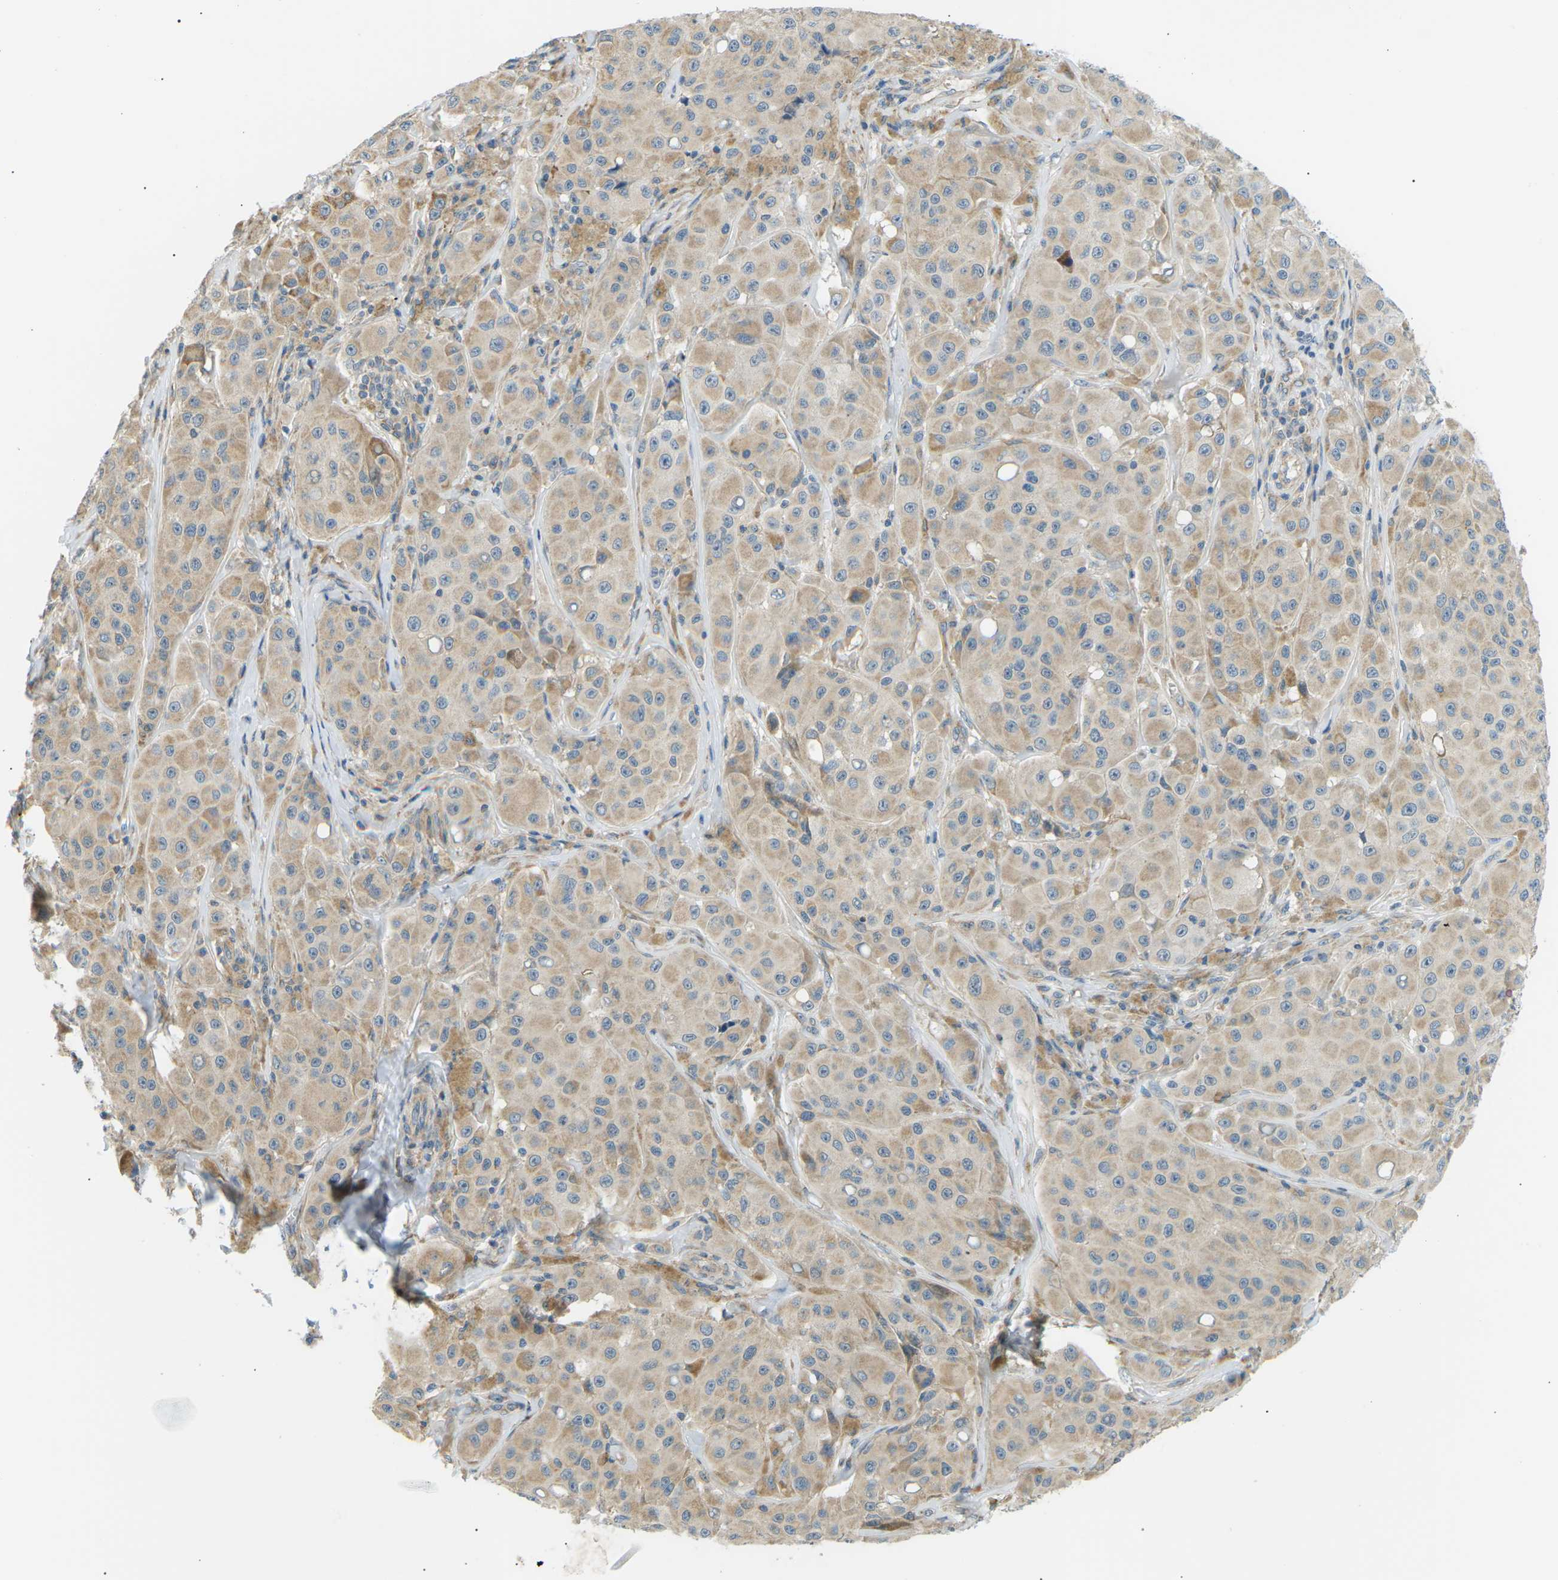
{"staining": {"intensity": "moderate", "quantity": ">75%", "location": "cytoplasmic/membranous"}, "tissue": "melanoma", "cell_type": "Tumor cells", "image_type": "cancer", "snomed": [{"axis": "morphology", "description": "Malignant melanoma, NOS"}, {"axis": "topography", "description": "Skin"}], "caption": "Protein staining of malignant melanoma tissue demonstrates moderate cytoplasmic/membranous positivity in about >75% of tumor cells.", "gene": "TBC1D8", "patient": {"sex": "male", "age": 84}}